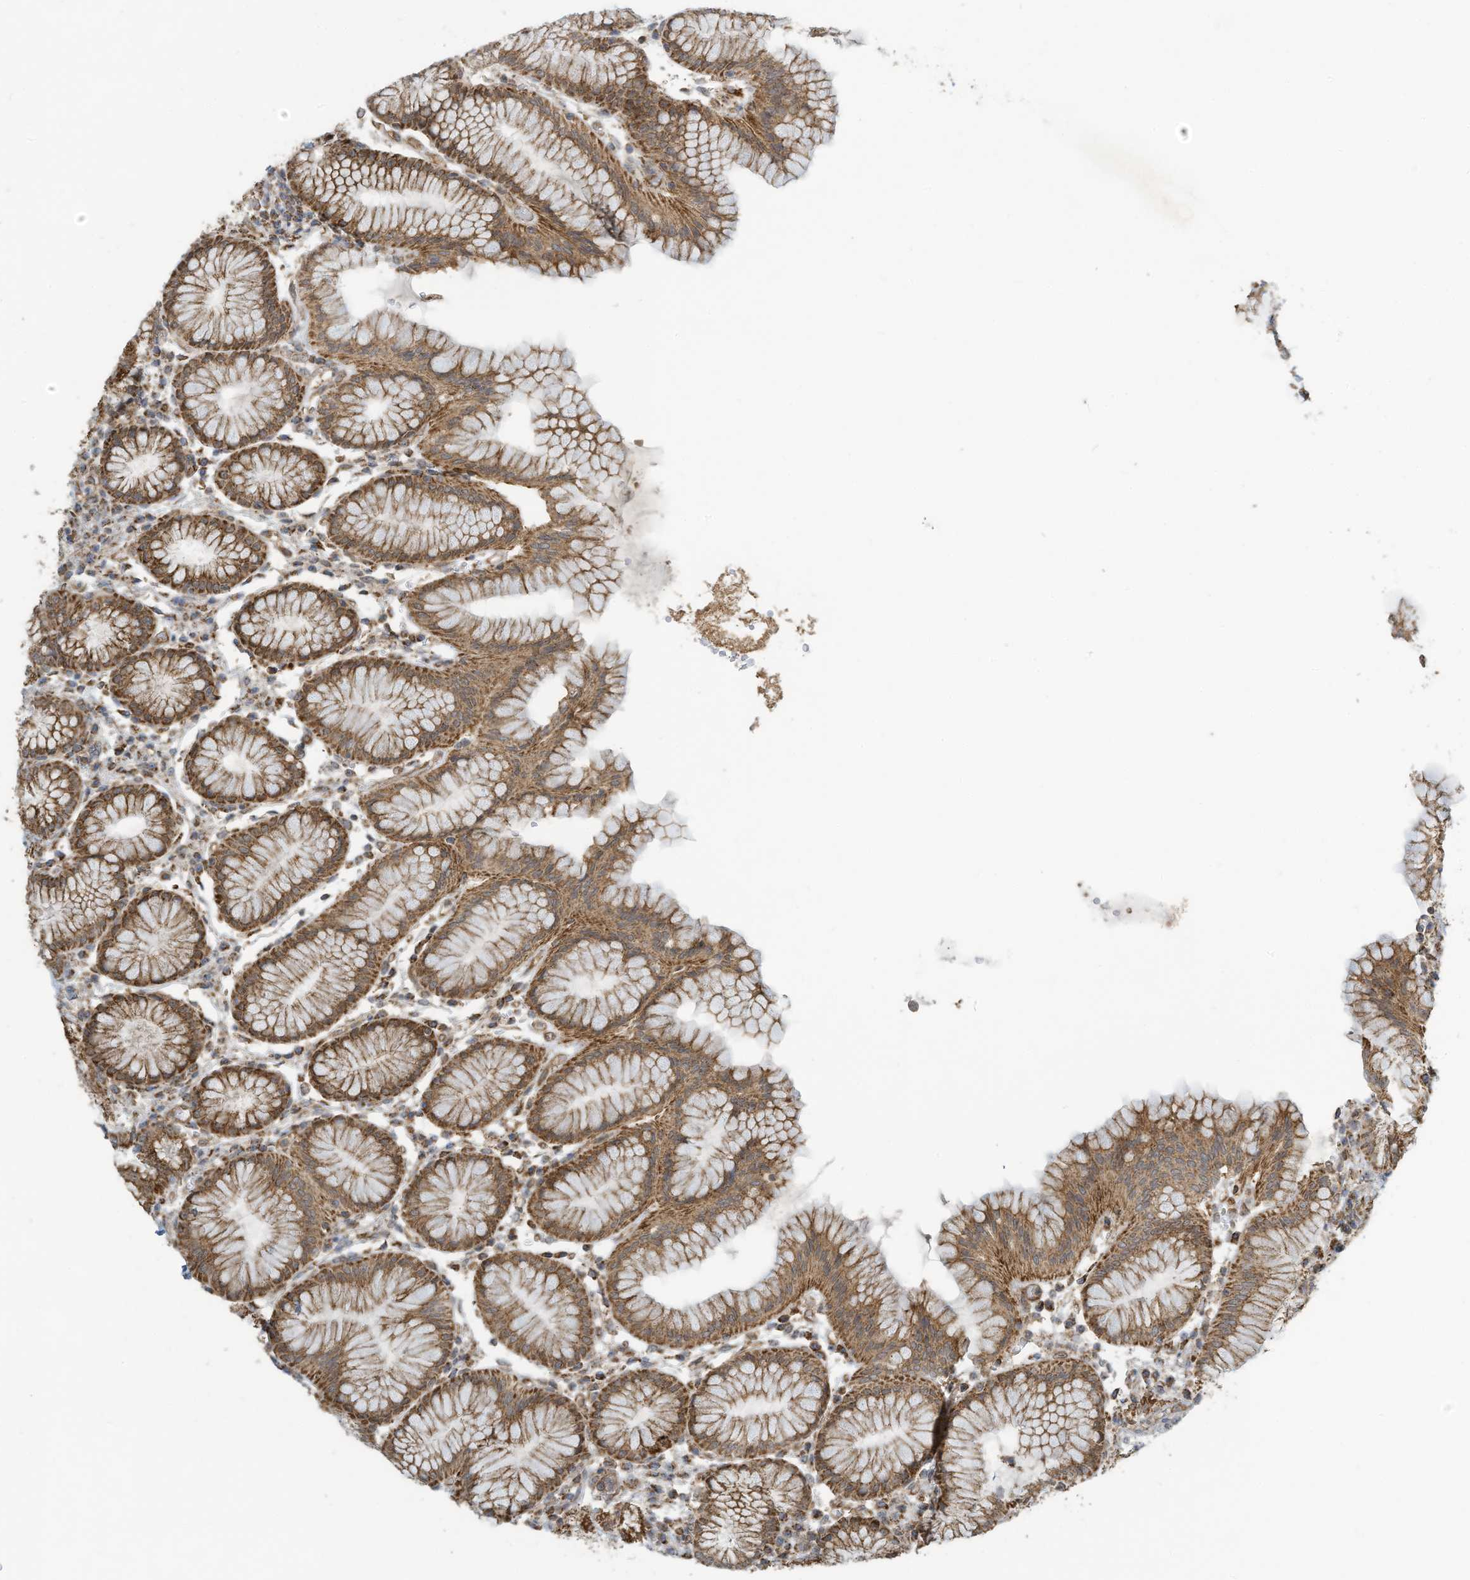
{"staining": {"intensity": "moderate", "quantity": ">75%", "location": "cytoplasmic/membranous"}, "tissue": "stomach", "cell_type": "Glandular cells", "image_type": "normal", "snomed": [{"axis": "morphology", "description": "Normal tissue, NOS"}, {"axis": "topography", "description": "Stomach"}, {"axis": "topography", "description": "Stomach, lower"}], "caption": "Benign stomach was stained to show a protein in brown. There is medium levels of moderate cytoplasmic/membranous expression in approximately >75% of glandular cells.", "gene": "METTL6", "patient": {"sex": "female", "age": 56}}